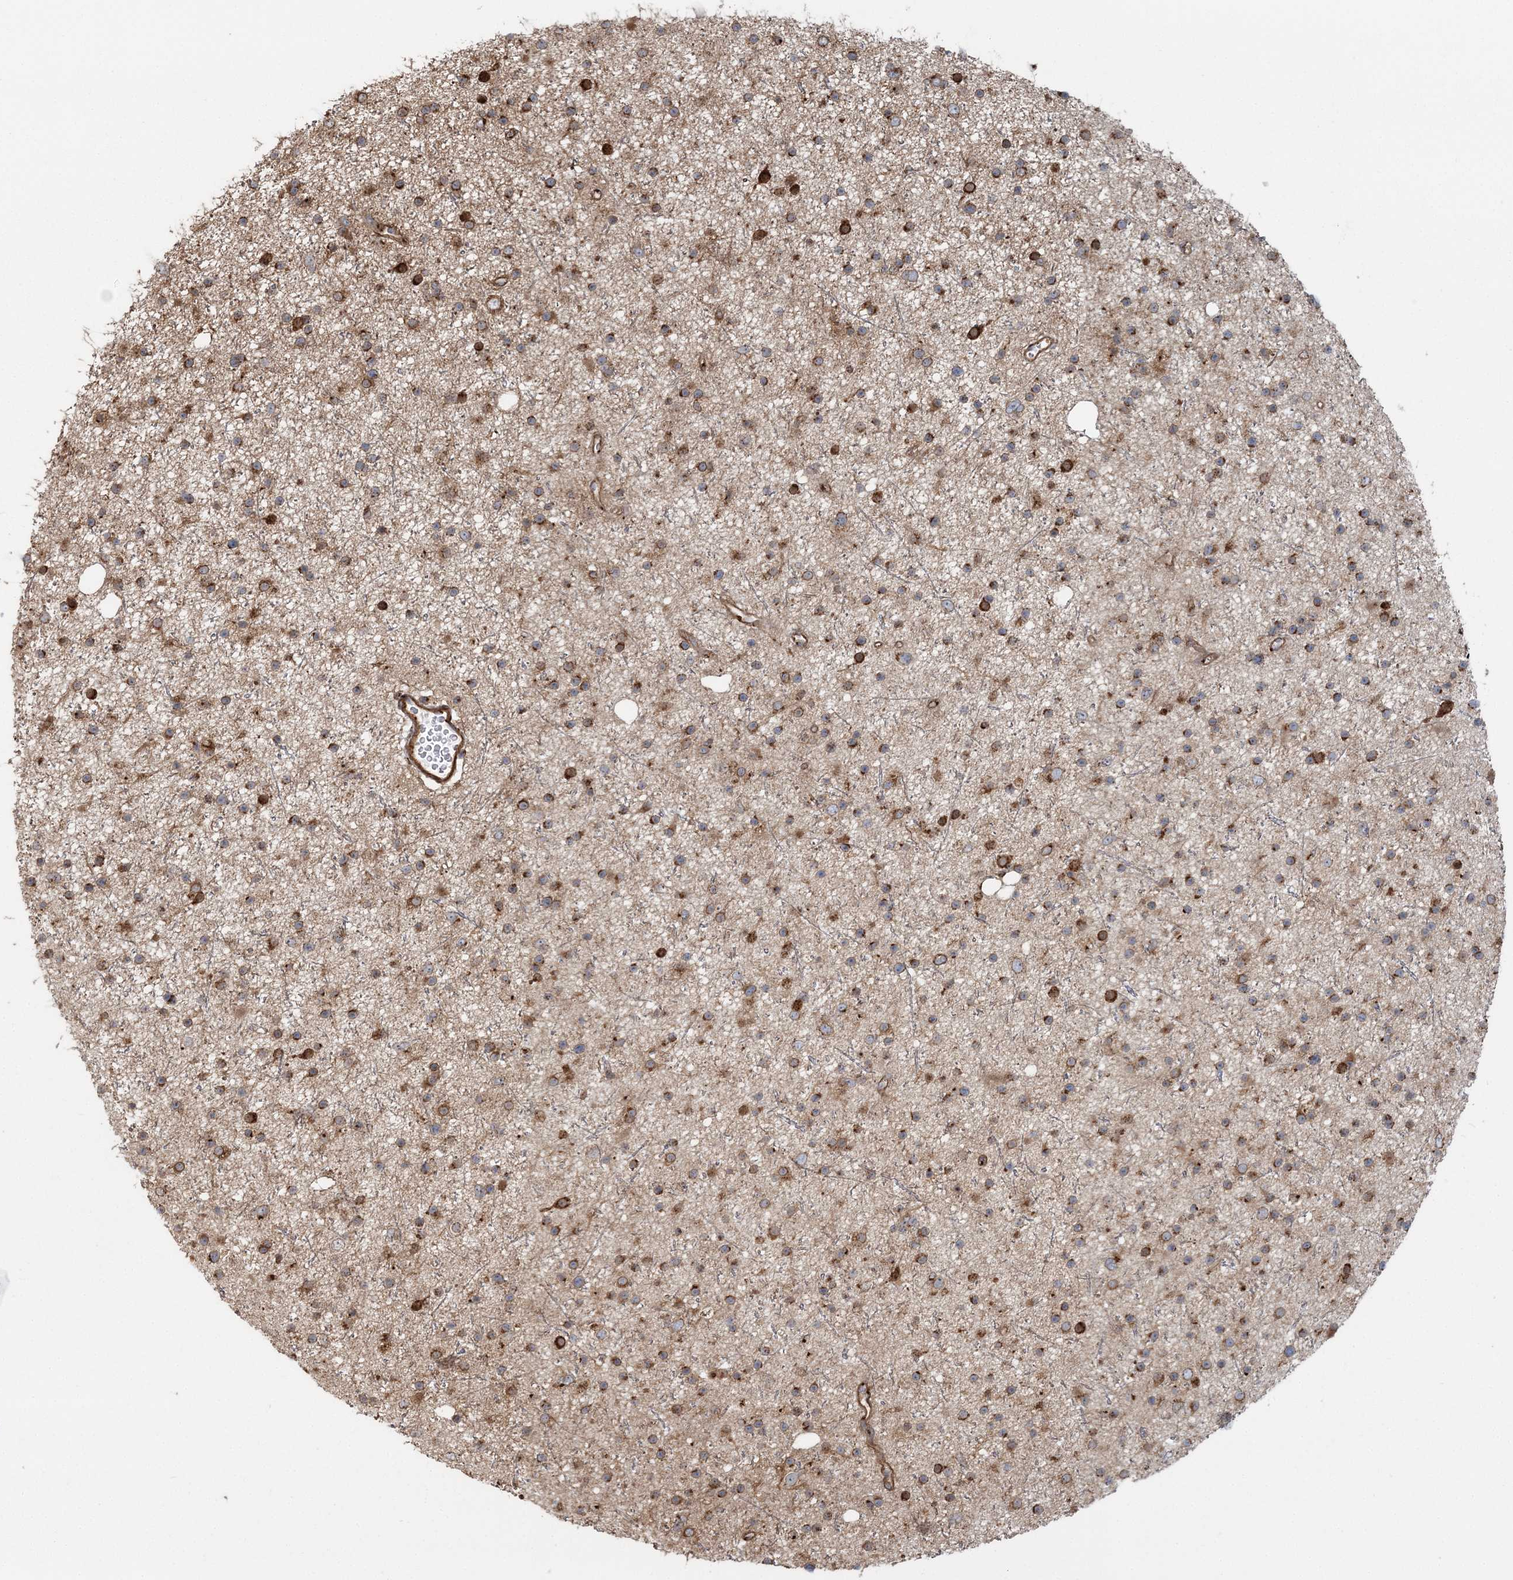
{"staining": {"intensity": "strong", "quantity": ">75%", "location": "cytoplasmic/membranous"}, "tissue": "glioma", "cell_type": "Tumor cells", "image_type": "cancer", "snomed": [{"axis": "morphology", "description": "Glioma, malignant, Low grade"}, {"axis": "topography", "description": "Cerebral cortex"}], "caption": "High-magnification brightfield microscopy of malignant glioma (low-grade) stained with DAB (brown) and counterstained with hematoxylin (blue). tumor cells exhibit strong cytoplasmic/membranous staining is identified in about>75% of cells. (Brightfield microscopy of DAB IHC at high magnification).", "gene": "TRAF3IP2", "patient": {"sex": "female", "age": 39}}